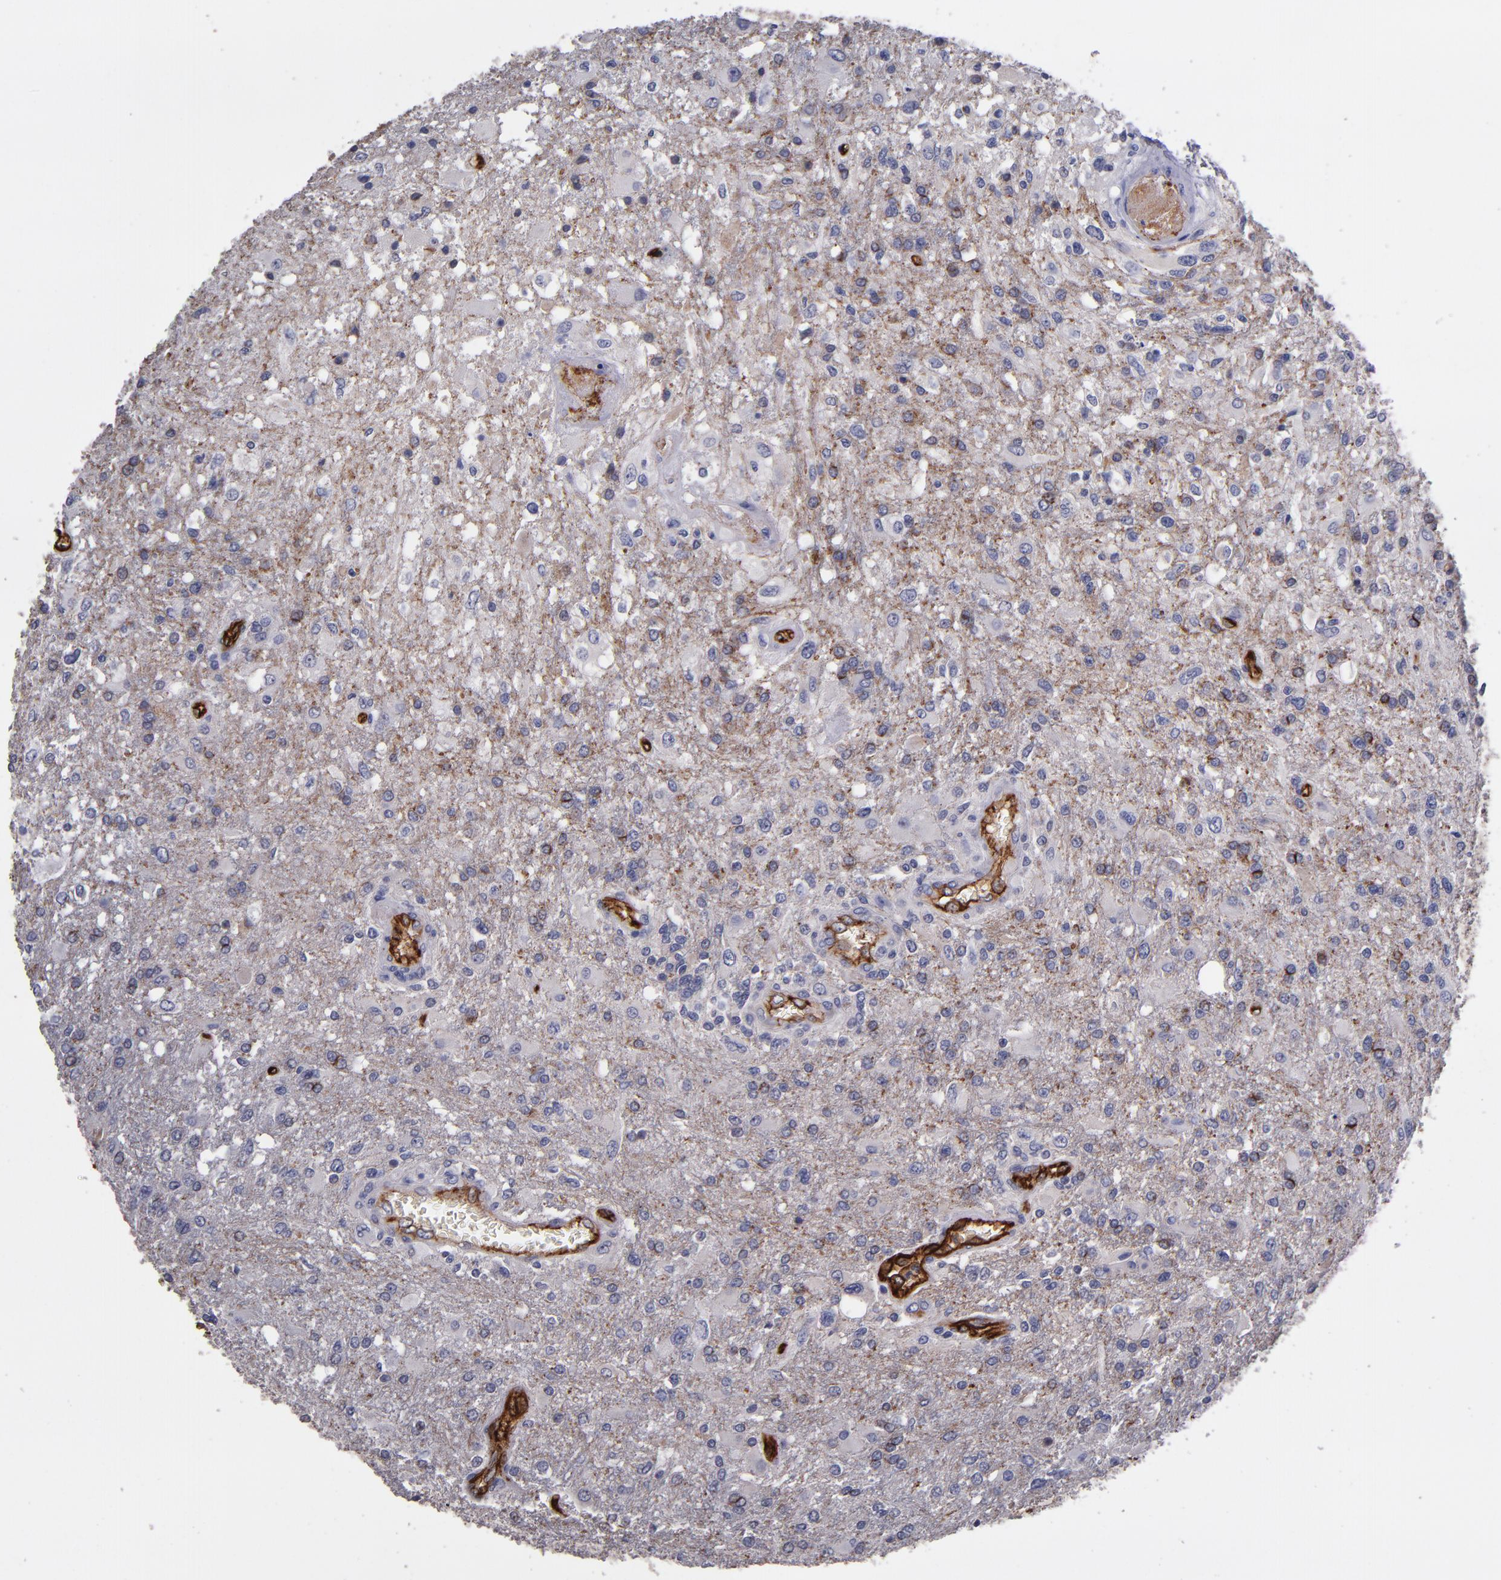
{"staining": {"intensity": "weak", "quantity": "25%-75%", "location": "cytoplasmic/membranous"}, "tissue": "glioma", "cell_type": "Tumor cells", "image_type": "cancer", "snomed": [{"axis": "morphology", "description": "Glioma, malignant, High grade"}, {"axis": "topography", "description": "Cerebral cortex"}], "caption": "The immunohistochemical stain labels weak cytoplasmic/membranous positivity in tumor cells of malignant glioma (high-grade) tissue.", "gene": "CLDN5", "patient": {"sex": "male", "age": 79}}